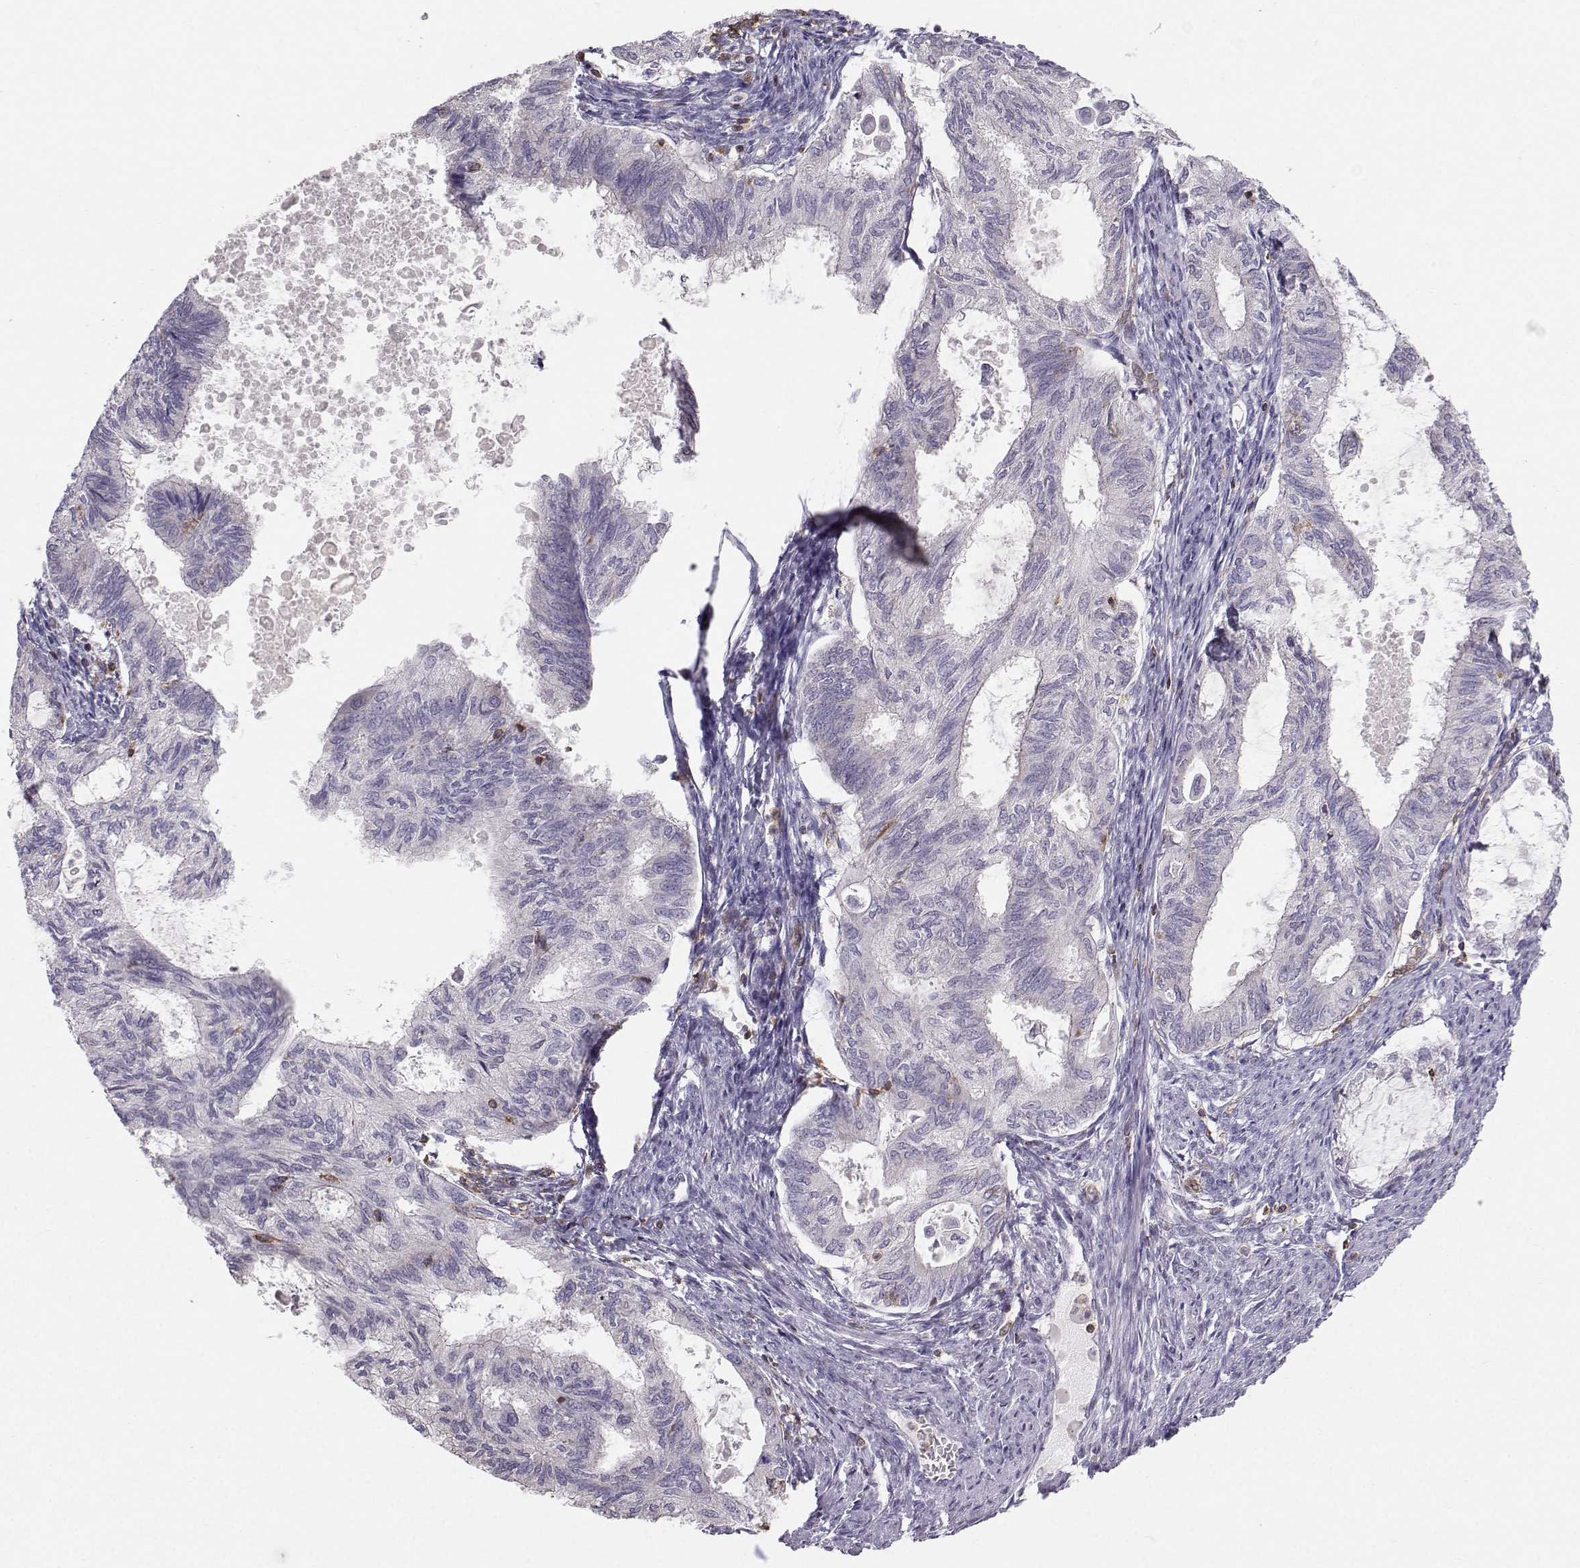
{"staining": {"intensity": "negative", "quantity": "none", "location": "none"}, "tissue": "endometrial cancer", "cell_type": "Tumor cells", "image_type": "cancer", "snomed": [{"axis": "morphology", "description": "Adenocarcinoma, NOS"}, {"axis": "topography", "description": "Endometrium"}], "caption": "A photomicrograph of endometrial adenocarcinoma stained for a protein shows no brown staining in tumor cells.", "gene": "ZBTB32", "patient": {"sex": "female", "age": 86}}